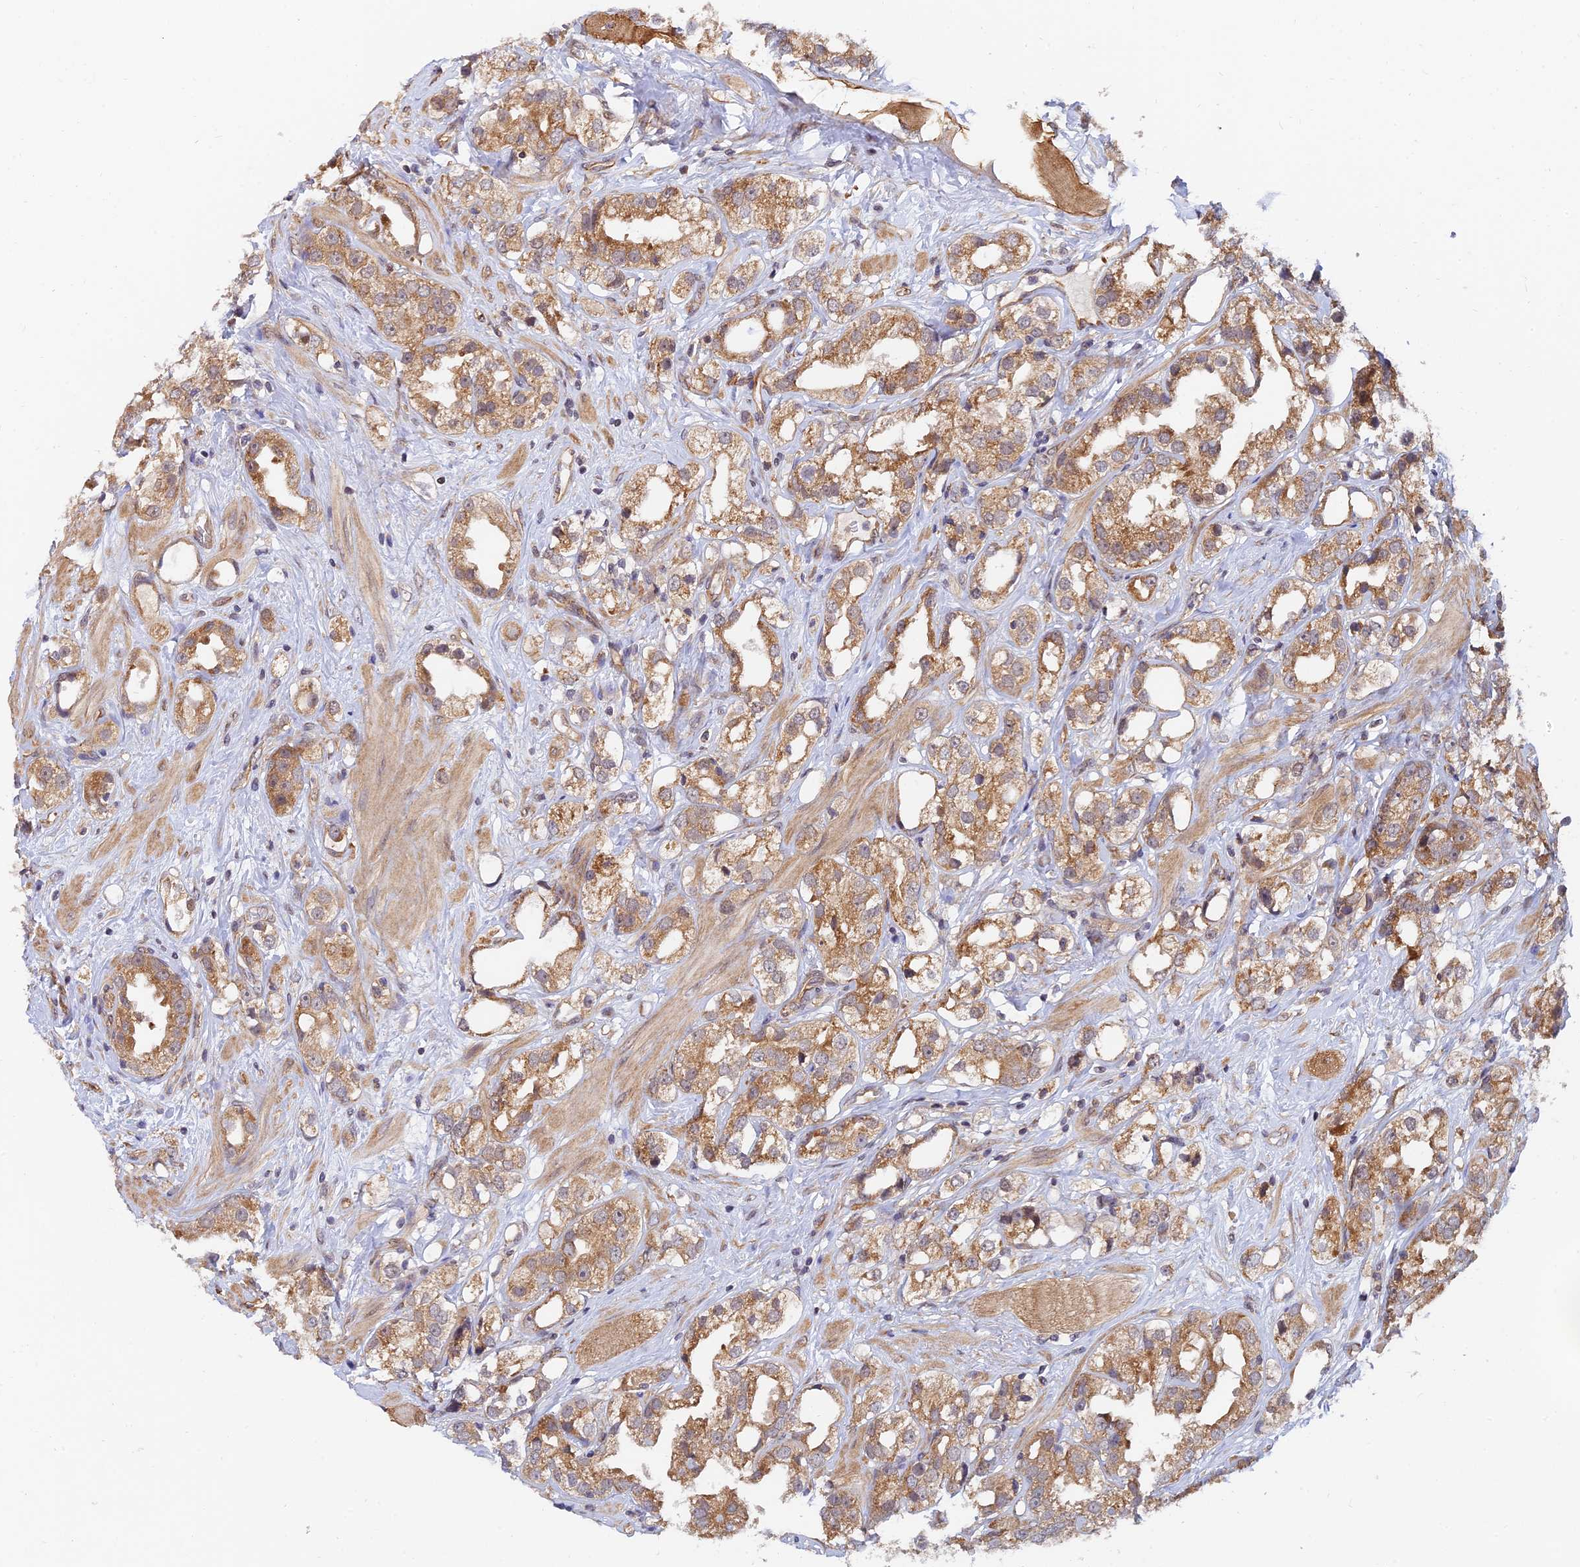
{"staining": {"intensity": "moderate", "quantity": ">75%", "location": "cytoplasmic/membranous"}, "tissue": "prostate cancer", "cell_type": "Tumor cells", "image_type": "cancer", "snomed": [{"axis": "morphology", "description": "Adenocarcinoma, NOS"}, {"axis": "topography", "description": "Prostate"}], "caption": "Immunohistochemistry of prostate cancer (adenocarcinoma) exhibits medium levels of moderate cytoplasmic/membranous positivity in about >75% of tumor cells.", "gene": "WDR41", "patient": {"sex": "male", "age": 79}}